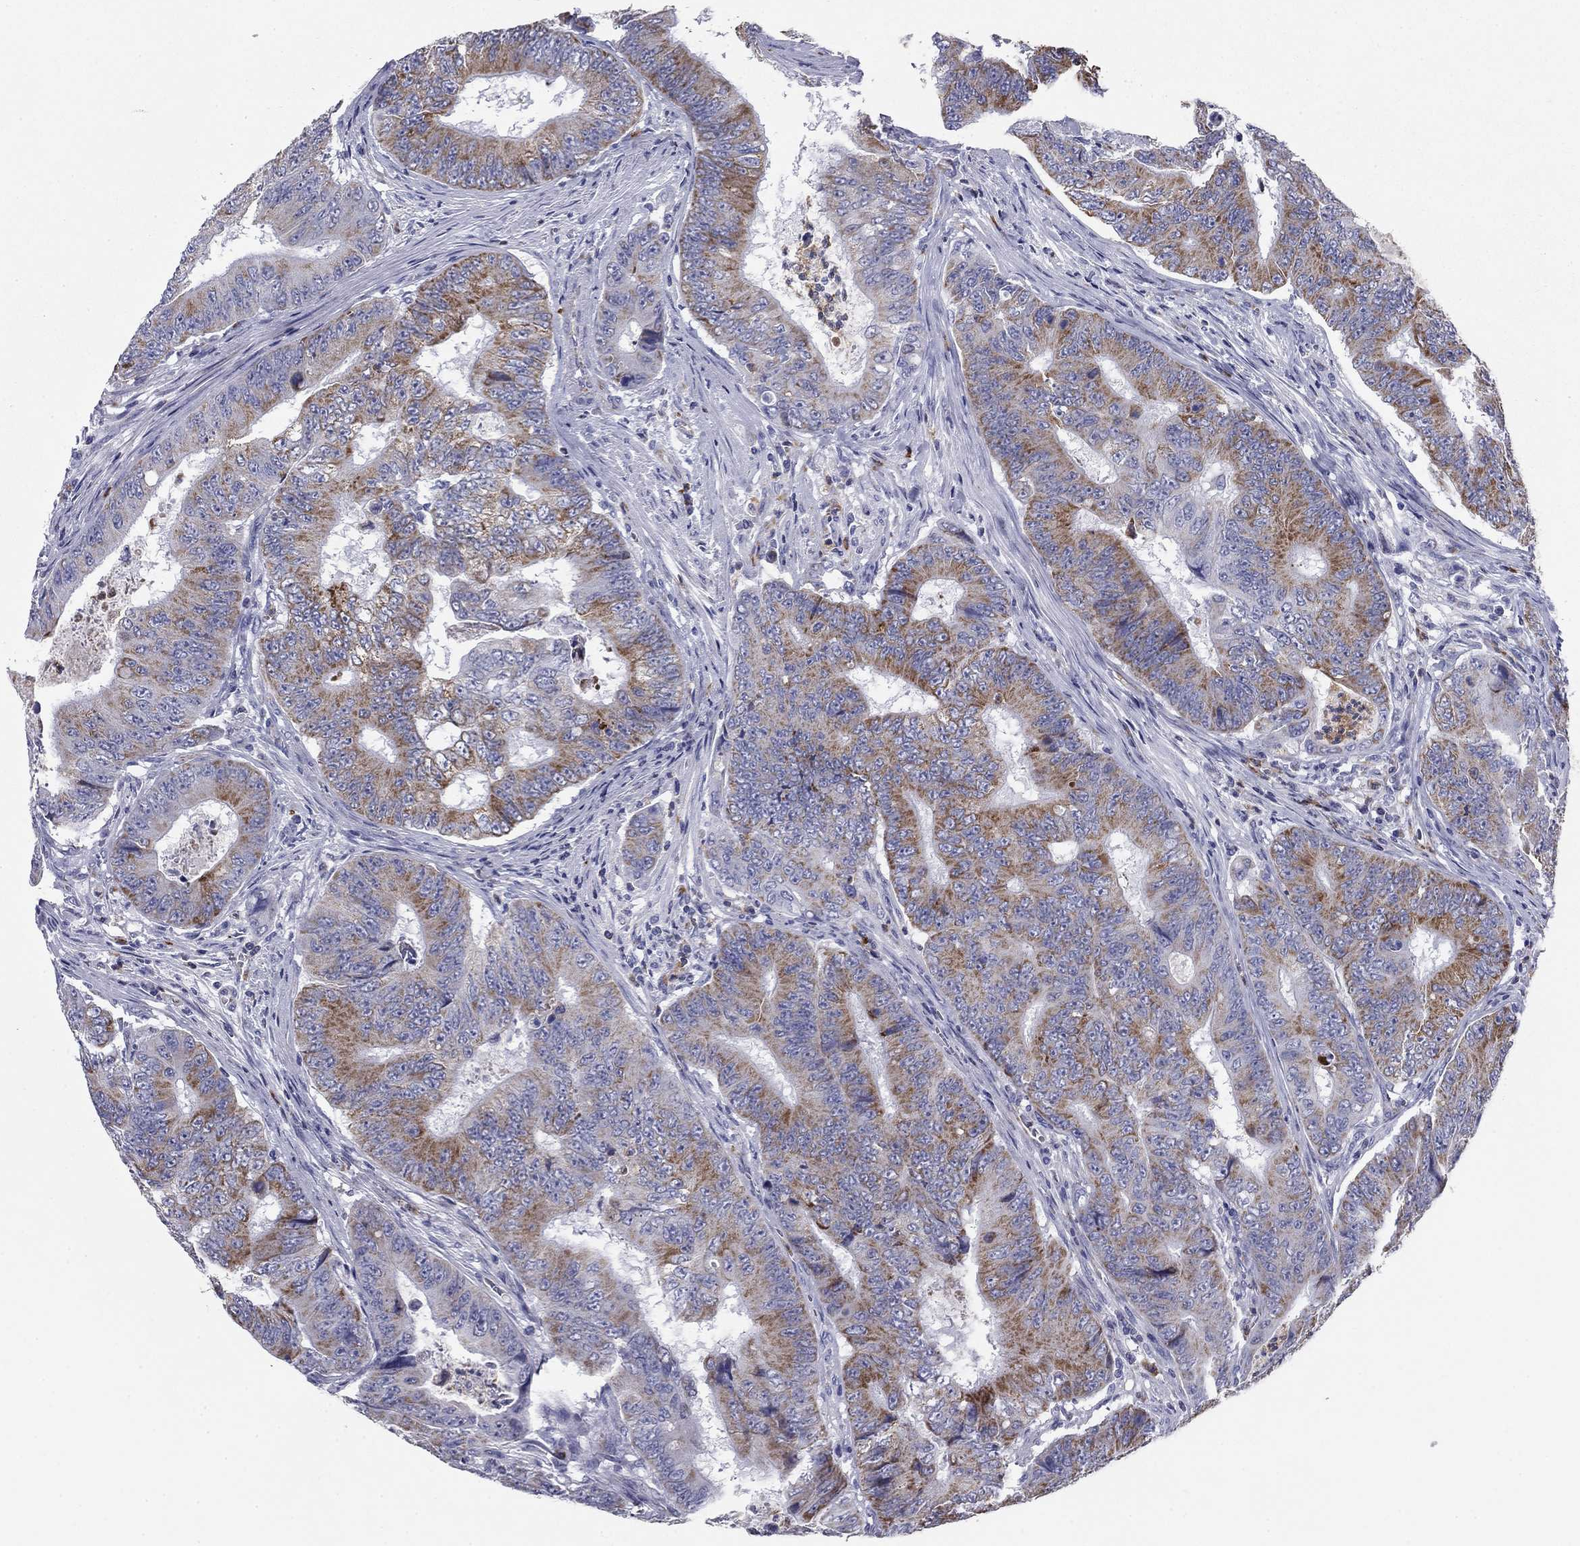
{"staining": {"intensity": "moderate", "quantity": "25%-75%", "location": "cytoplasmic/membranous"}, "tissue": "colorectal cancer", "cell_type": "Tumor cells", "image_type": "cancer", "snomed": [{"axis": "morphology", "description": "Adenocarcinoma, NOS"}, {"axis": "topography", "description": "Colon"}], "caption": "Colorectal cancer stained with a brown dye shows moderate cytoplasmic/membranous positive expression in about 25%-75% of tumor cells.", "gene": "NDUFA4L2", "patient": {"sex": "female", "age": 48}}